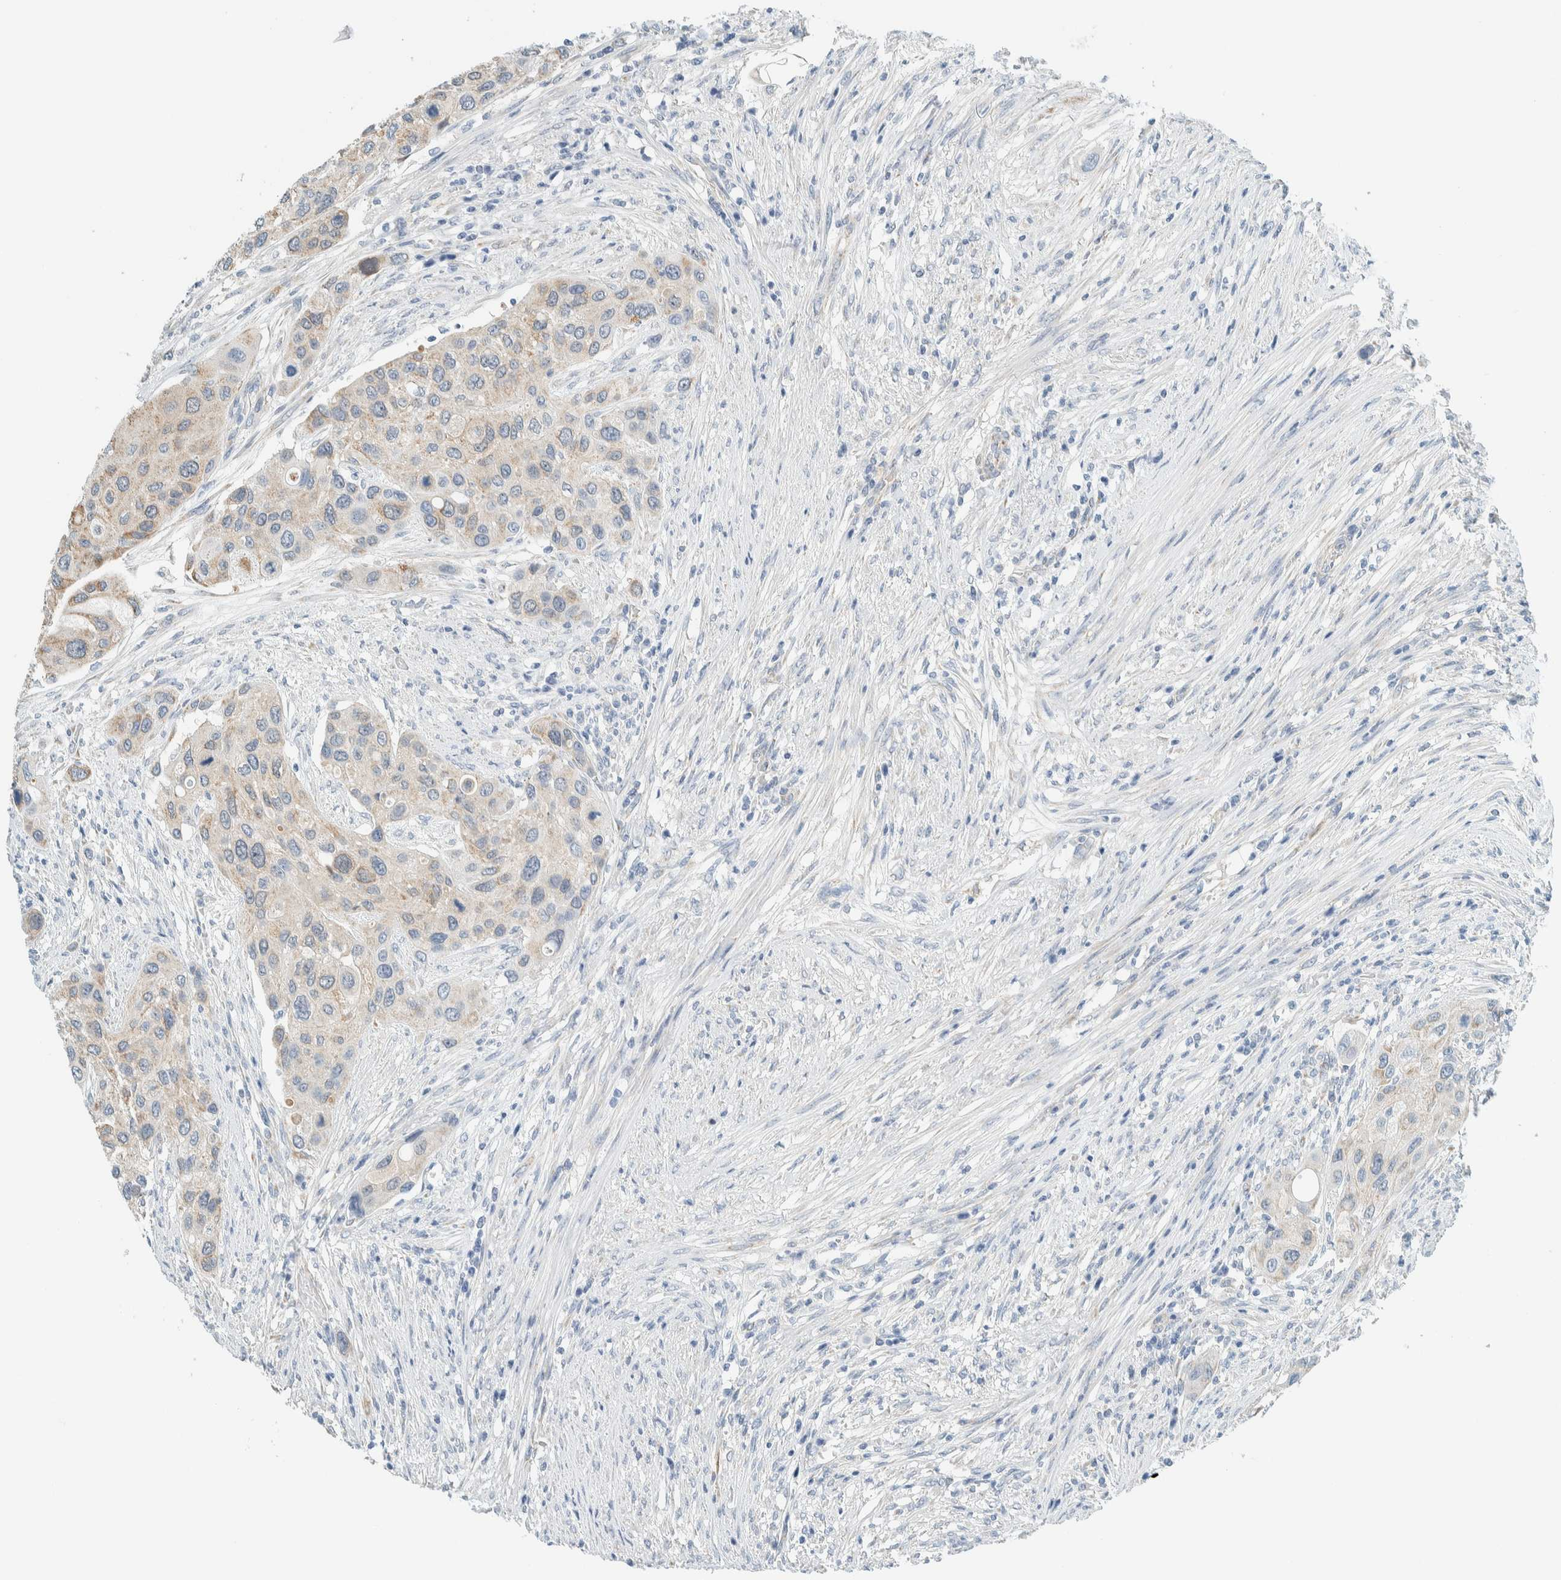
{"staining": {"intensity": "weak", "quantity": "25%-75%", "location": "cytoplasmic/membranous"}, "tissue": "urothelial cancer", "cell_type": "Tumor cells", "image_type": "cancer", "snomed": [{"axis": "morphology", "description": "Urothelial carcinoma, High grade"}, {"axis": "topography", "description": "Urinary bladder"}], "caption": "Protein staining by IHC reveals weak cytoplasmic/membranous positivity in about 25%-75% of tumor cells in urothelial carcinoma (high-grade).", "gene": "ALDH7A1", "patient": {"sex": "female", "age": 56}}